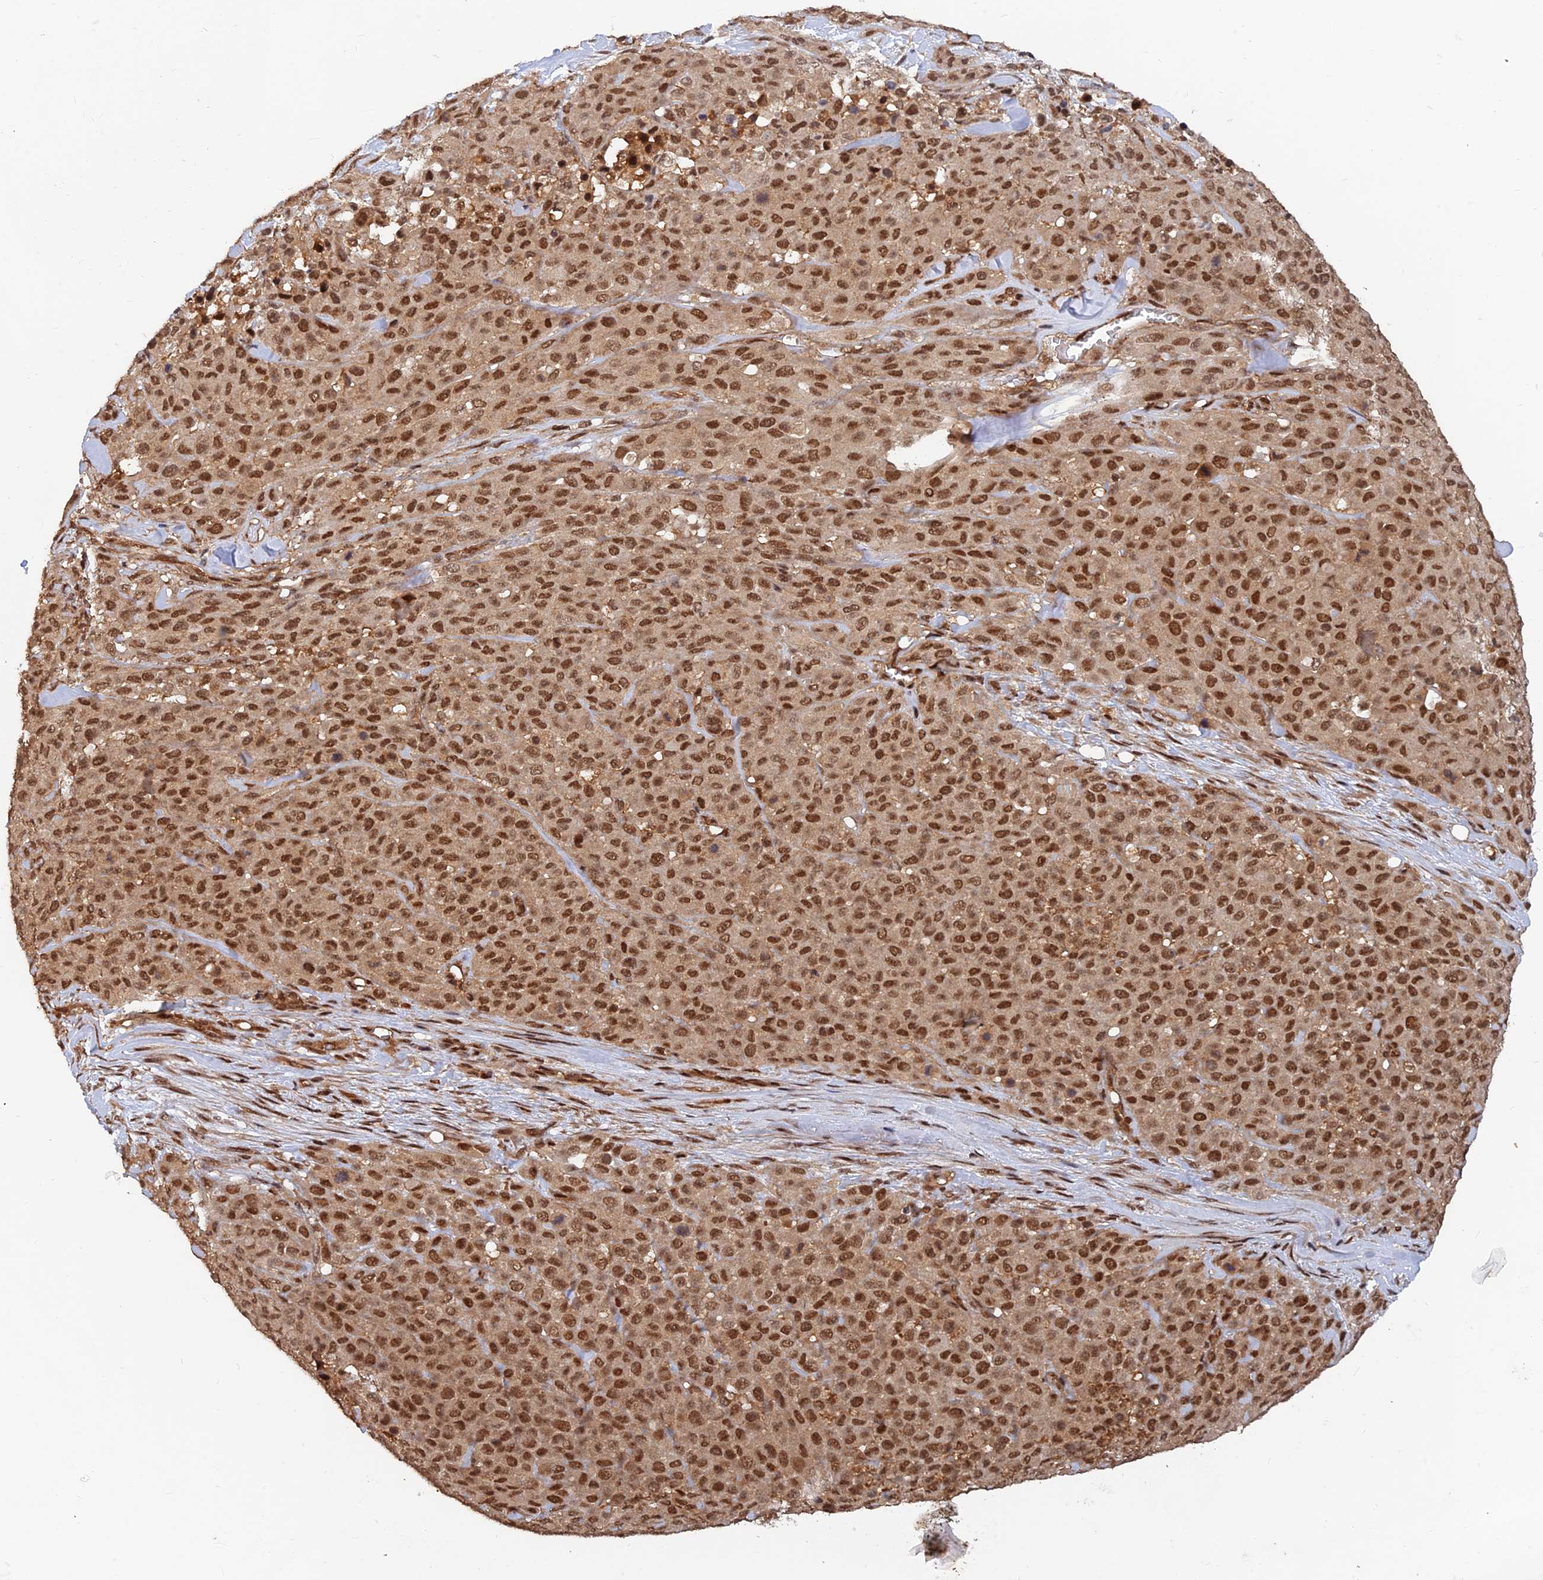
{"staining": {"intensity": "moderate", "quantity": ">75%", "location": "cytoplasmic/membranous,nuclear"}, "tissue": "melanoma", "cell_type": "Tumor cells", "image_type": "cancer", "snomed": [{"axis": "morphology", "description": "Malignant melanoma, Metastatic site"}, {"axis": "topography", "description": "Skin"}], "caption": "This histopathology image demonstrates immunohistochemistry staining of human melanoma, with medium moderate cytoplasmic/membranous and nuclear staining in about >75% of tumor cells.", "gene": "FAM53C", "patient": {"sex": "female", "age": 81}}